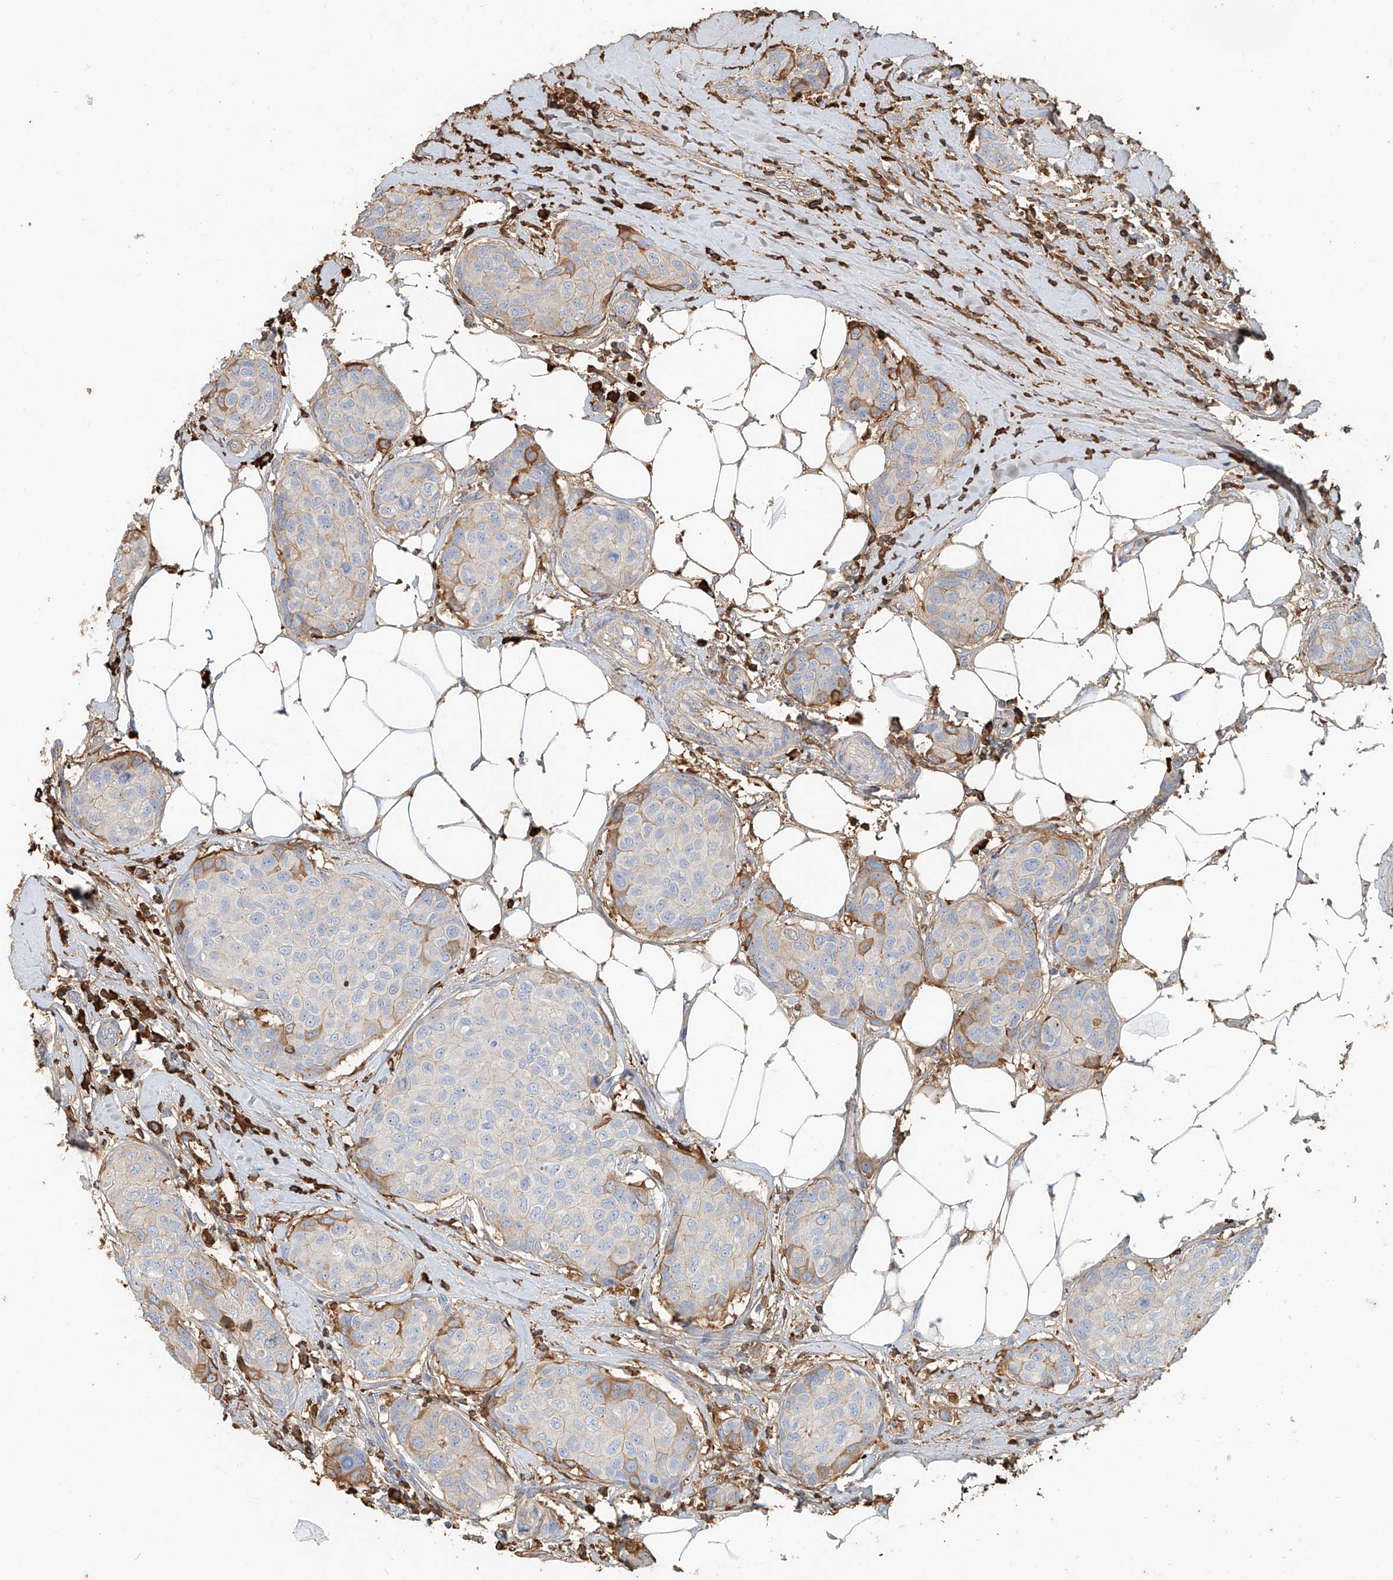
{"staining": {"intensity": "moderate", "quantity": "<25%", "location": "cytoplasmic/membranous"}, "tissue": "breast cancer", "cell_type": "Tumor cells", "image_type": "cancer", "snomed": [{"axis": "morphology", "description": "Duct carcinoma"}, {"axis": "topography", "description": "Breast"}], "caption": "An image of human invasive ductal carcinoma (breast) stained for a protein displays moderate cytoplasmic/membranous brown staining in tumor cells. The staining was performed using DAB (3,3'-diaminobenzidine), with brown indicating positive protein expression. Nuclei are stained blue with hematoxylin.", "gene": "ZFP30", "patient": {"sex": "female", "age": 80}}